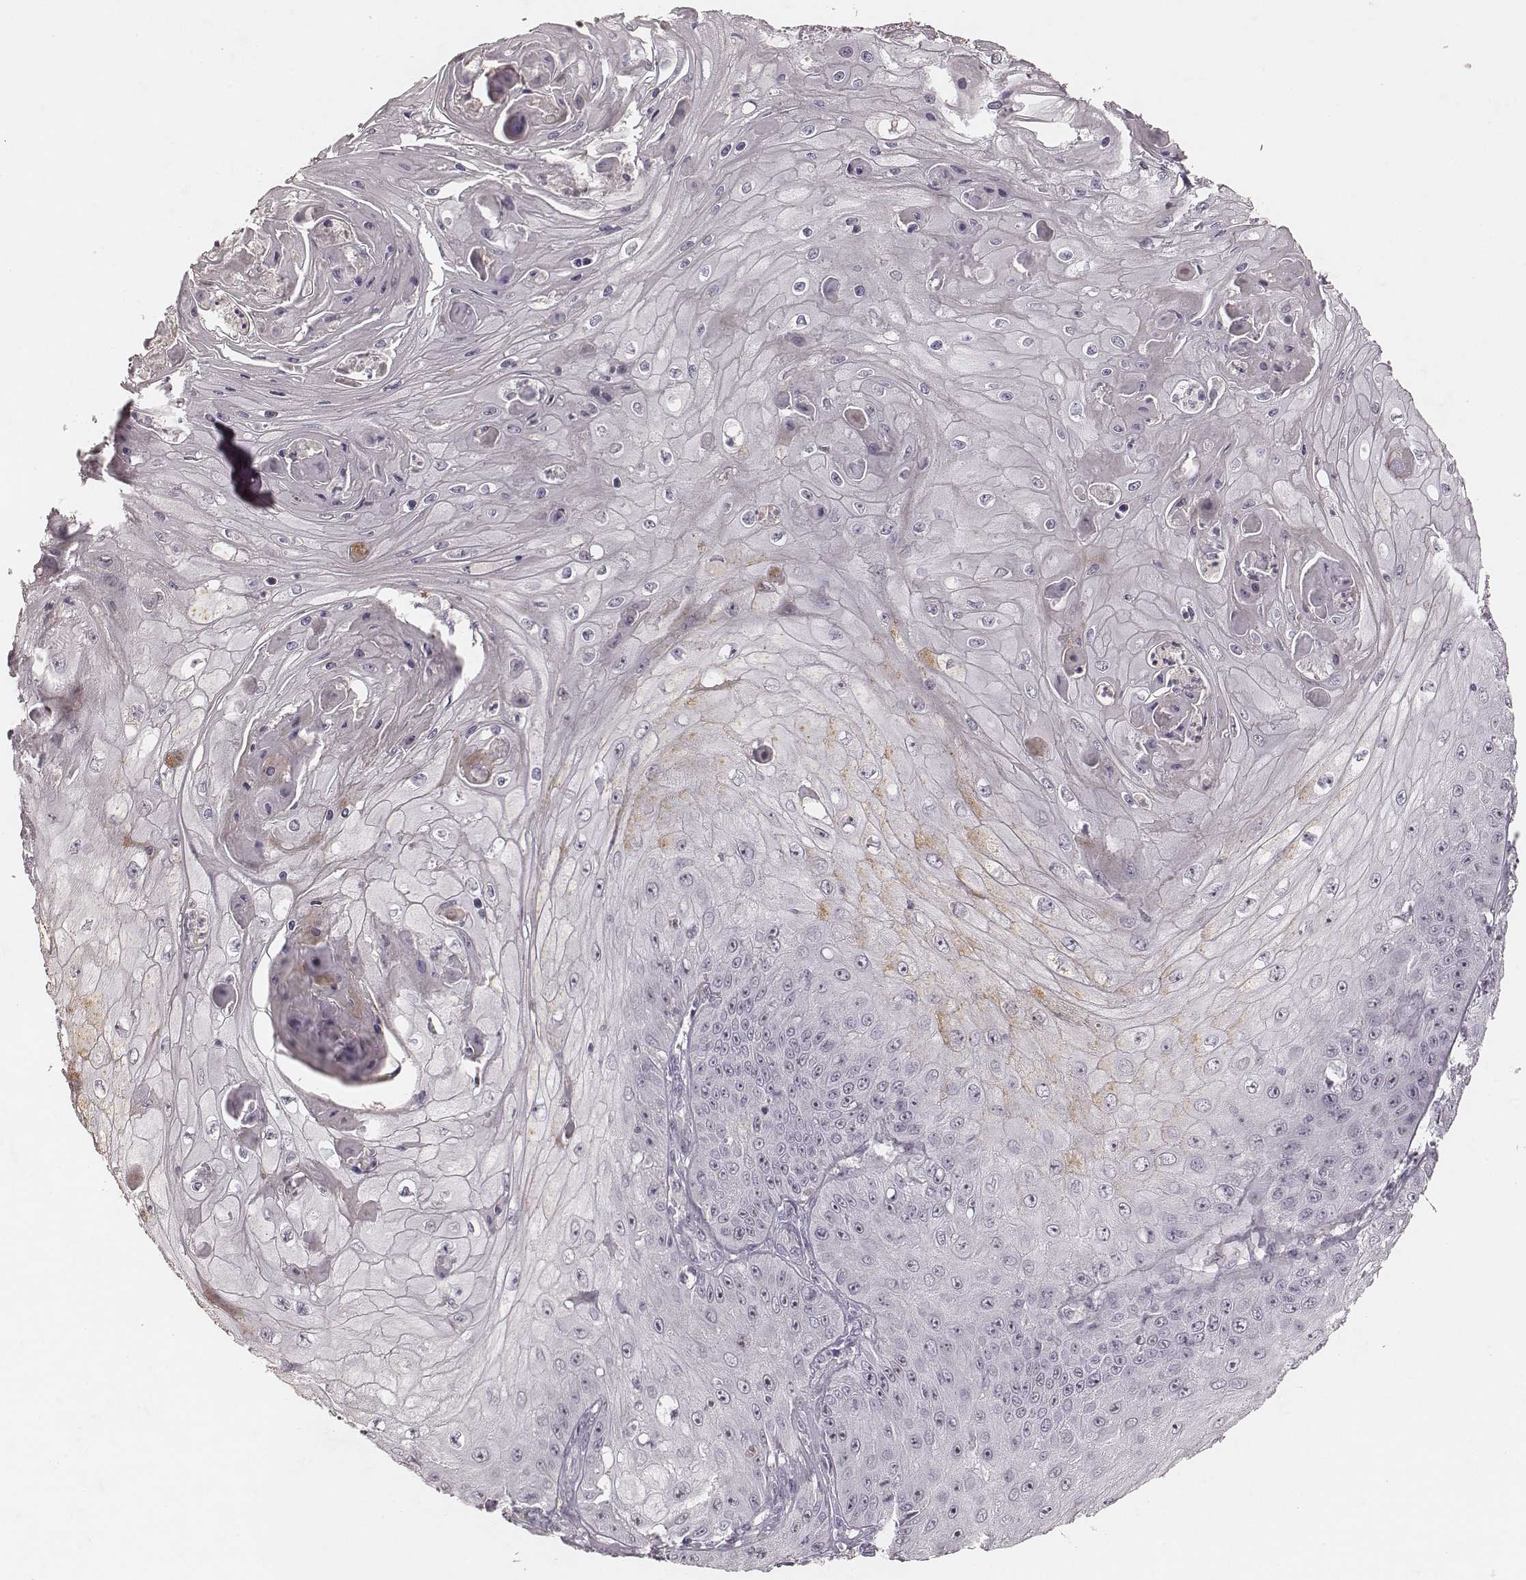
{"staining": {"intensity": "negative", "quantity": "none", "location": "none"}, "tissue": "skin cancer", "cell_type": "Tumor cells", "image_type": "cancer", "snomed": [{"axis": "morphology", "description": "Squamous cell carcinoma, NOS"}, {"axis": "topography", "description": "Skin"}], "caption": "The IHC photomicrograph has no significant staining in tumor cells of skin cancer (squamous cell carcinoma) tissue.", "gene": "MADCAM1", "patient": {"sex": "male", "age": 70}}